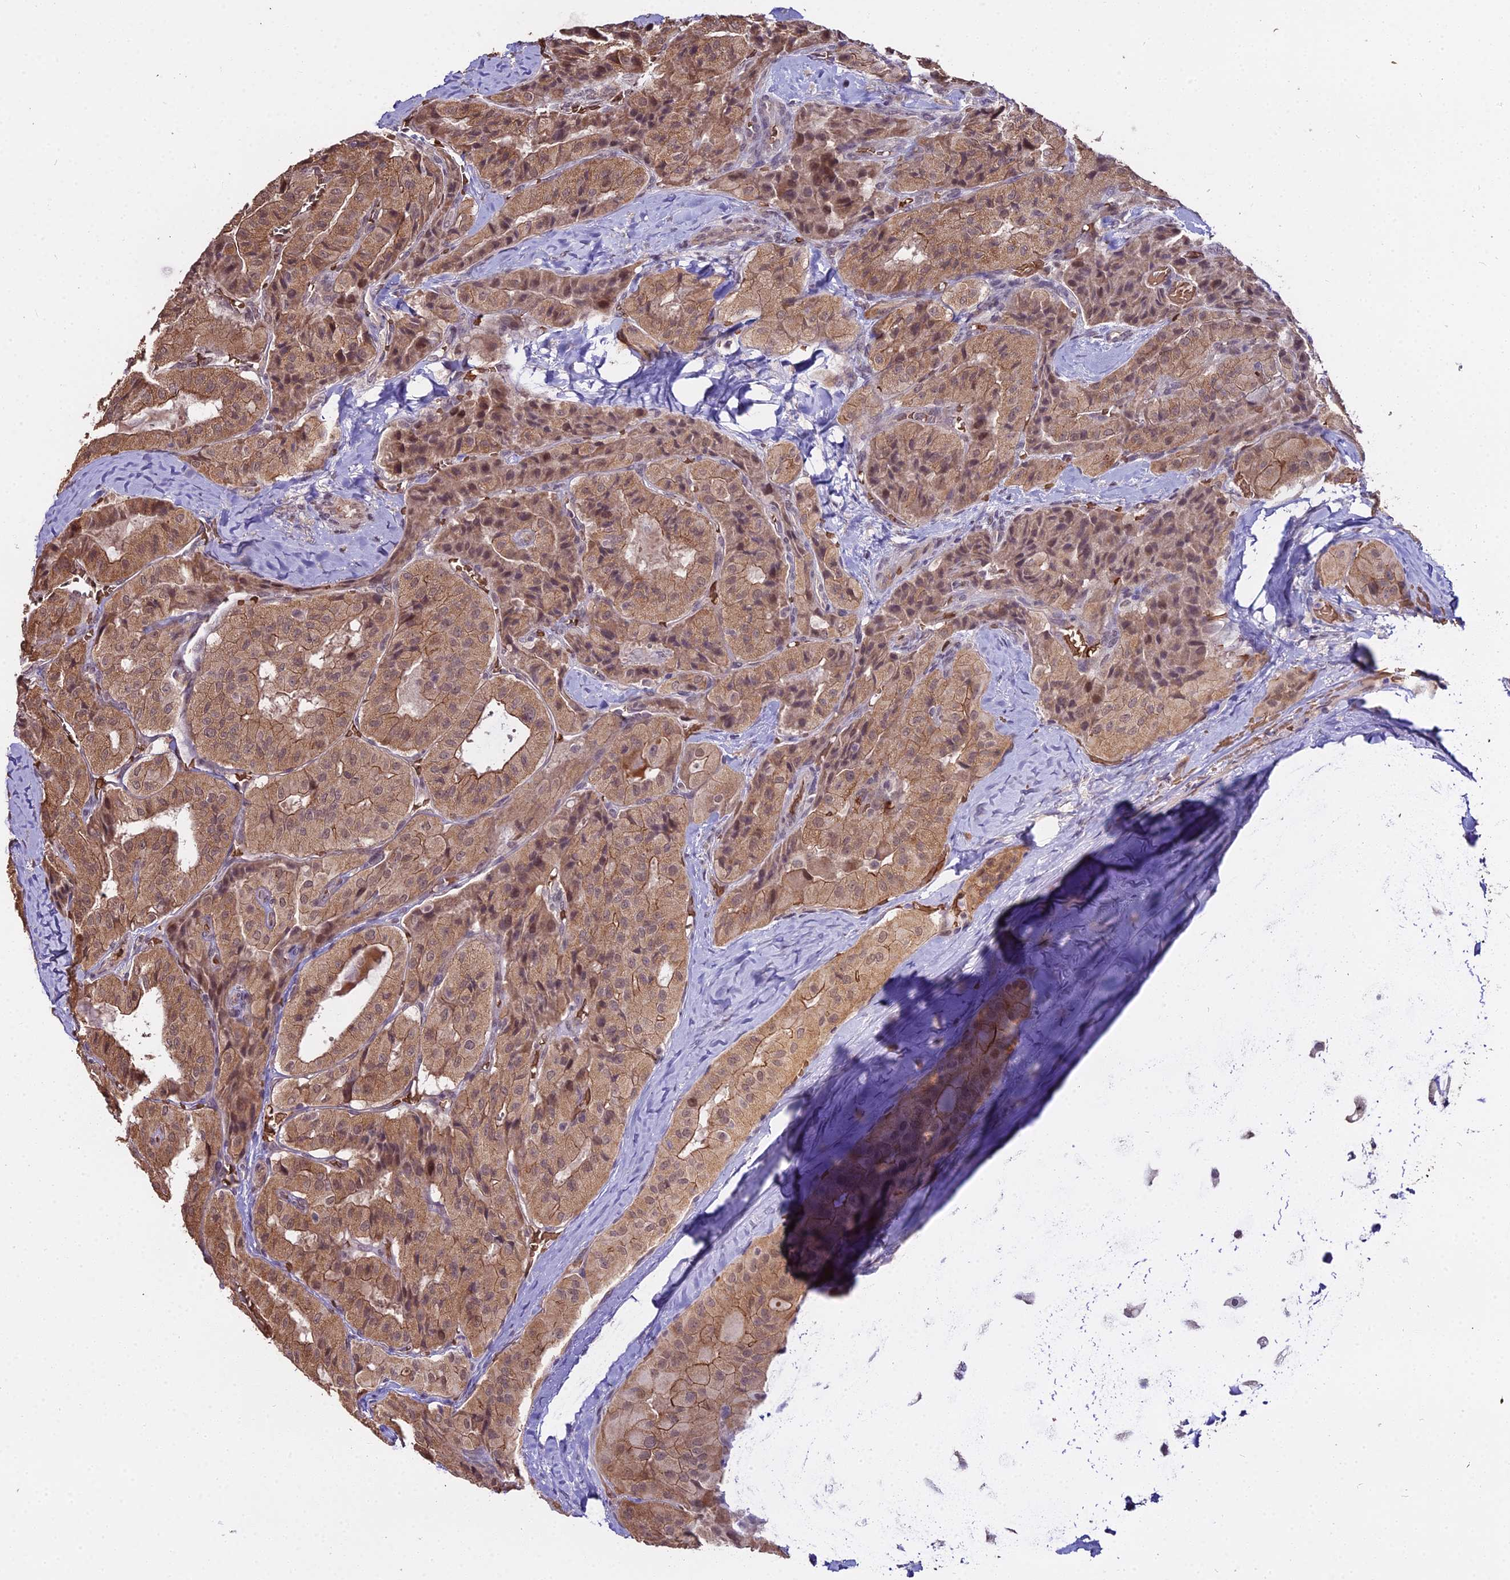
{"staining": {"intensity": "moderate", "quantity": ">75%", "location": "cytoplasmic/membranous,nuclear"}, "tissue": "thyroid cancer", "cell_type": "Tumor cells", "image_type": "cancer", "snomed": [{"axis": "morphology", "description": "Normal tissue, NOS"}, {"axis": "morphology", "description": "Papillary adenocarcinoma, NOS"}, {"axis": "topography", "description": "Thyroid gland"}], "caption": "Immunohistochemical staining of human thyroid papillary adenocarcinoma shows moderate cytoplasmic/membranous and nuclear protein staining in approximately >75% of tumor cells.", "gene": "ZDBF2", "patient": {"sex": "female", "age": 59}}